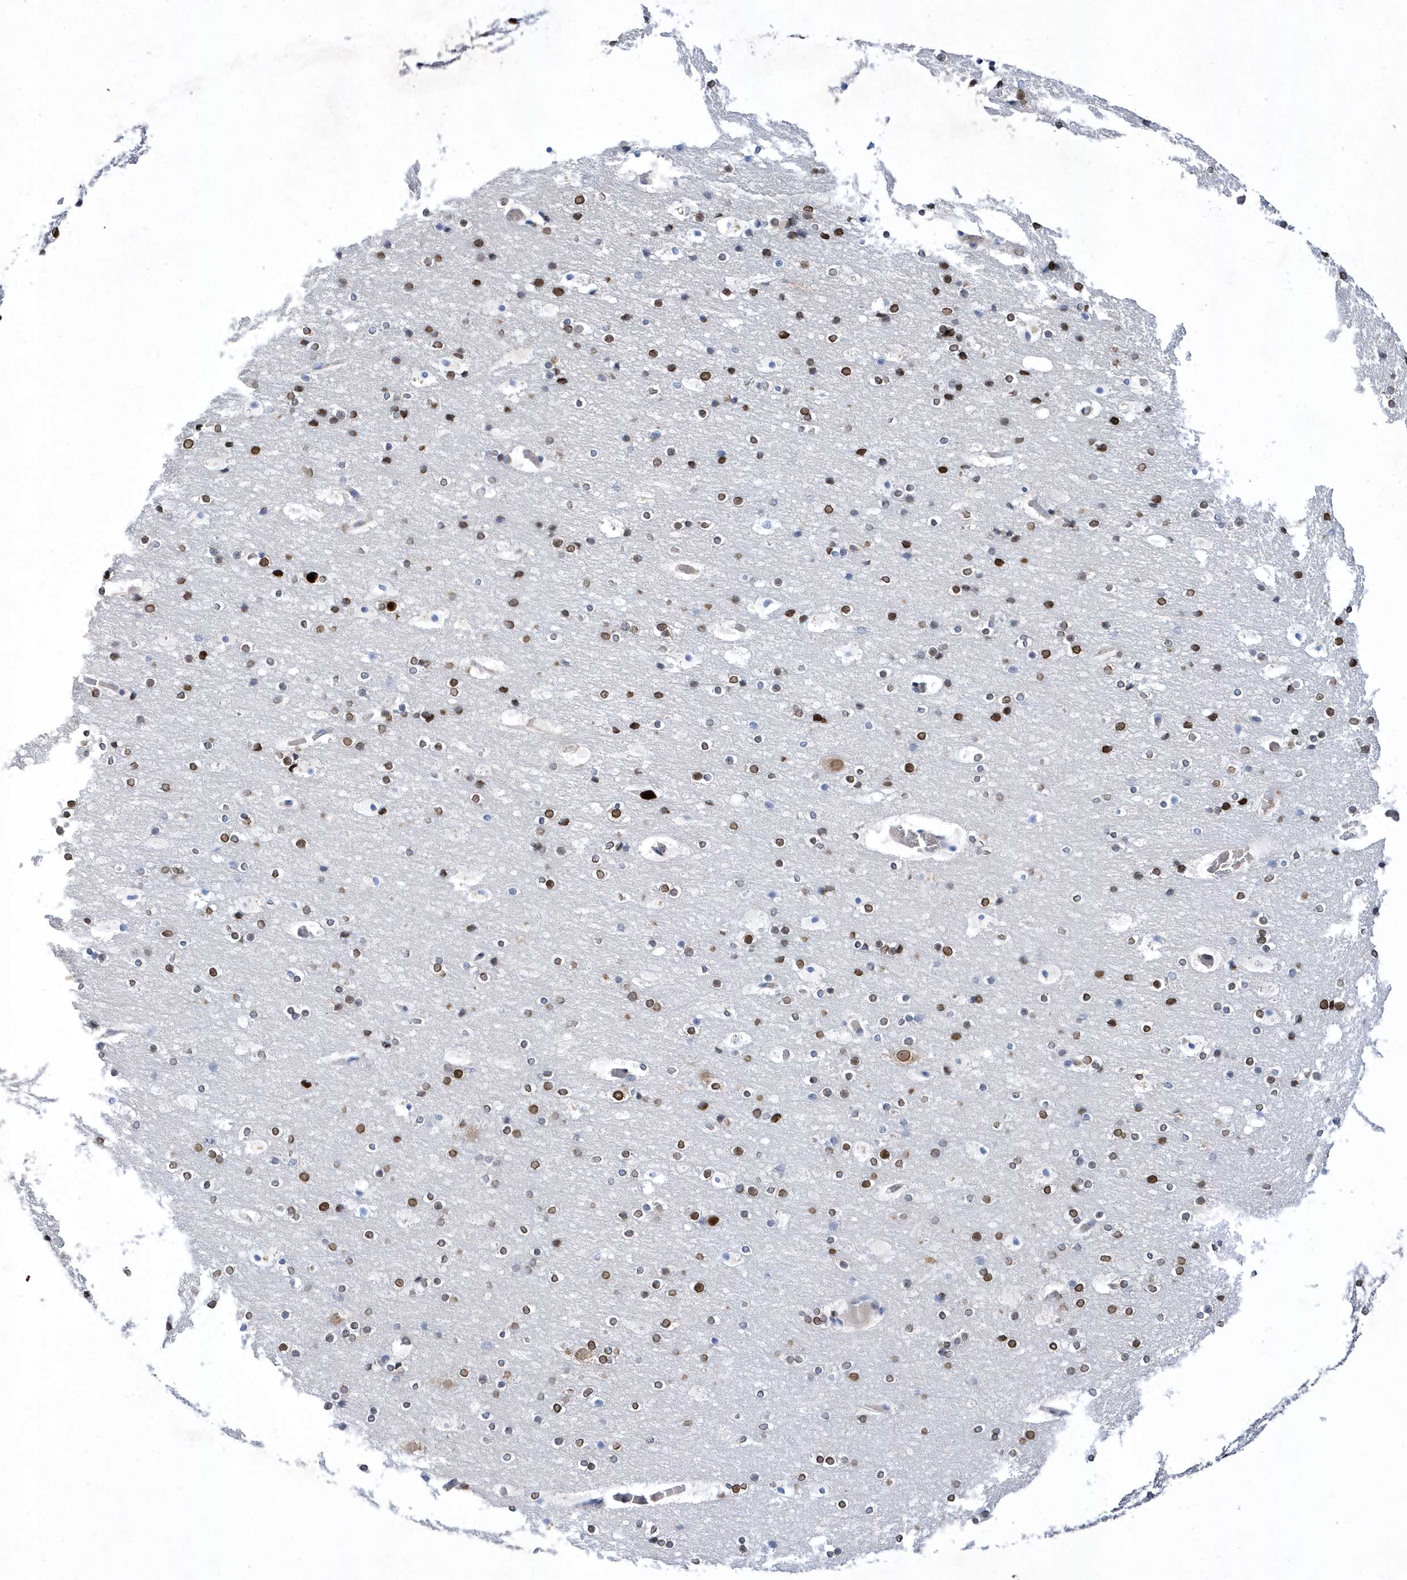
{"staining": {"intensity": "weak", "quantity": "25%-75%", "location": "cytoplasmic/membranous"}, "tissue": "cerebral cortex", "cell_type": "Endothelial cells", "image_type": "normal", "snomed": [{"axis": "morphology", "description": "Normal tissue, NOS"}, {"axis": "topography", "description": "Cerebral cortex"}], "caption": "Protein analysis of normal cerebral cortex exhibits weak cytoplasmic/membranous expression in about 25%-75% of endothelial cells. (DAB (3,3'-diaminobenzidine) IHC with brightfield microscopy, high magnification).", "gene": "ZNF875", "patient": {"sex": "male", "age": 57}}